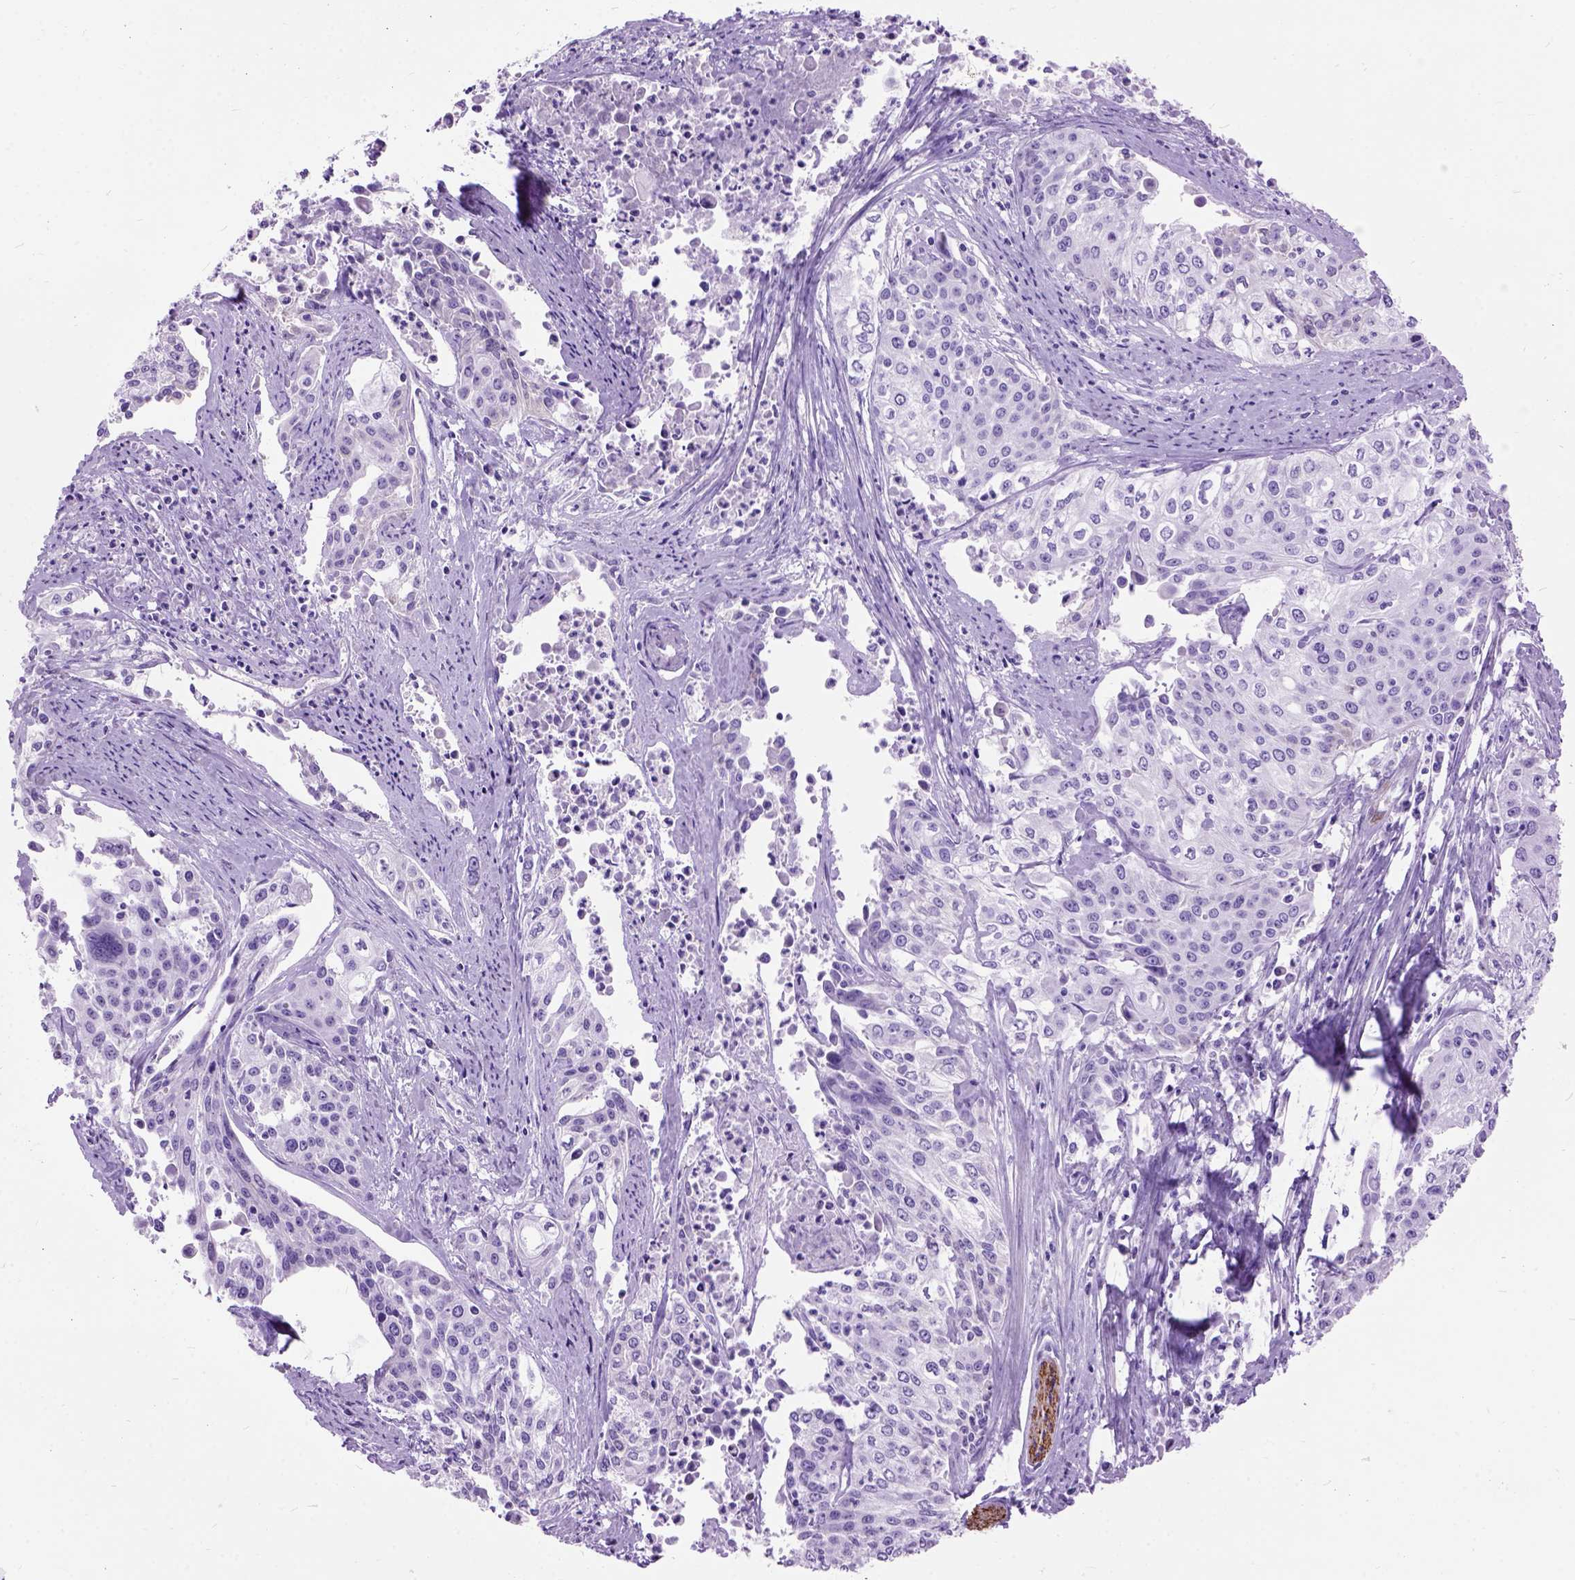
{"staining": {"intensity": "negative", "quantity": "none", "location": "none"}, "tissue": "cervical cancer", "cell_type": "Tumor cells", "image_type": "cancer", "snomed": [{"axis": "morphology", "description": "Squamous cell carcinoma, NOS"}, {"axis": "topography", "description": "Cervix"}], "caption": "Tumor cells show no significant protein expression in cervical cancer (squamous cell carcinoma).", "gene": "MAPT", "patient": {"sex": "female", "age": 39}}